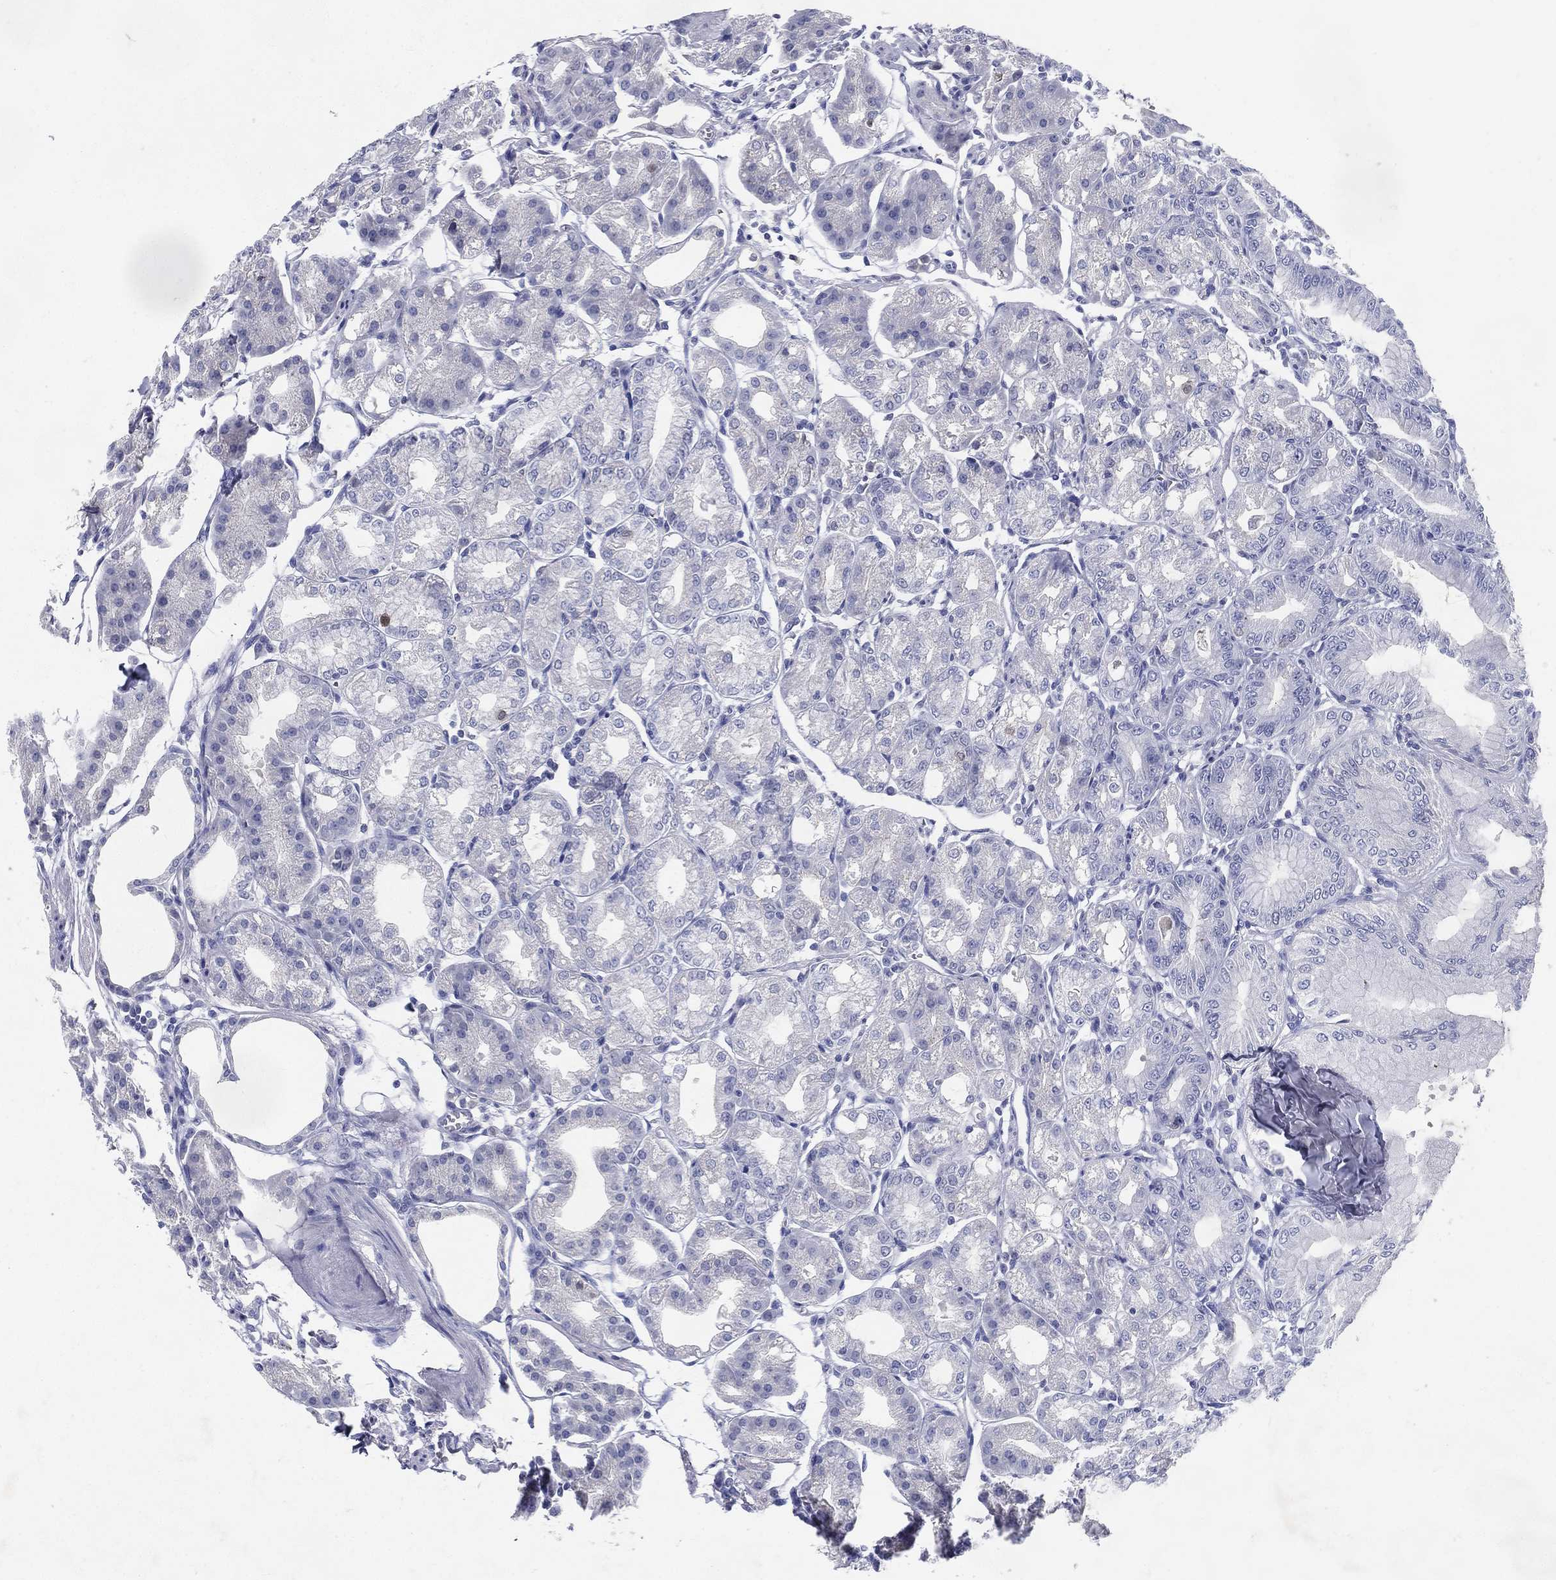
{"staining": {"intensity": "negative", "quantity": "none", "location": "none"}, "tissue": "stomach", "cell_type": "Glandular cells", "image_type": "normal", "snomed": [{"axis": "morphology", "description": "Normal tissue, NOS"}, {"axis": "topography", "description": "Stomach"}], "caption": "An immunohistochemistry (IHC) image of normal stomach is shown. There is no staining in glandular cells of stomach.", "gene": "RGS13", "patient": {"sex": "male", "age": 71}}